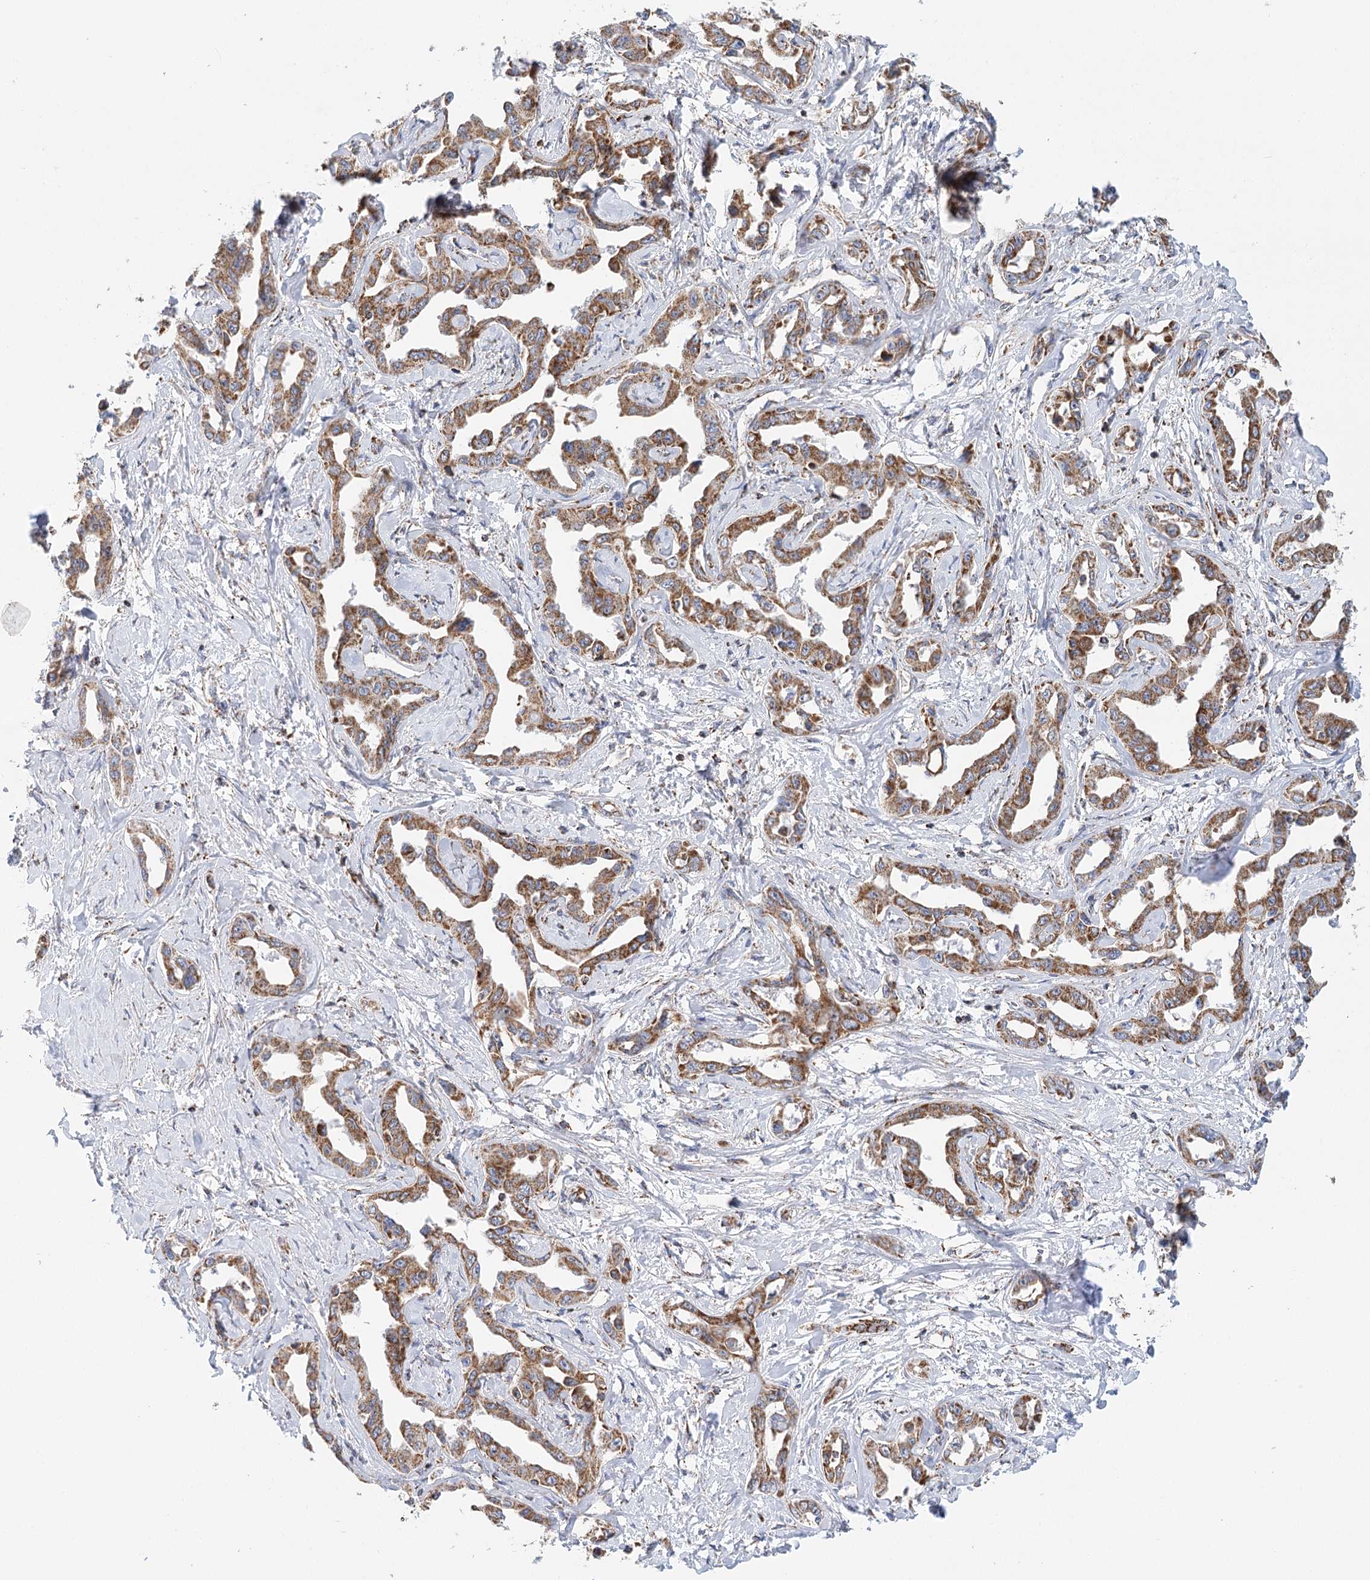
{"staining": {"intensity": "strong", "quantity": ">75%", "location": "cytoplasmic/membranous"}, "tissue": "liver cancer", "cell_type": "Tumor cells", "image_type": "cancer", "snomed": [{"axis": "morphology", "description": "Cholangiocarcinoma"}, {"axis": "topography", "description": "Liver"}], "caption": "Strong cytoplasmic/membranous protein staining is seen in approximately >75% of tumor cells in liver cancer. The staining was performed using DAB (3,3'-diaminobenzidine) to visualize the protein expression in brown, while the nuclei were stained in blue with hematoxylin (Magnification: 20x).", "gene": "LSS", "patient": {"sex": "male", "age": 59}}